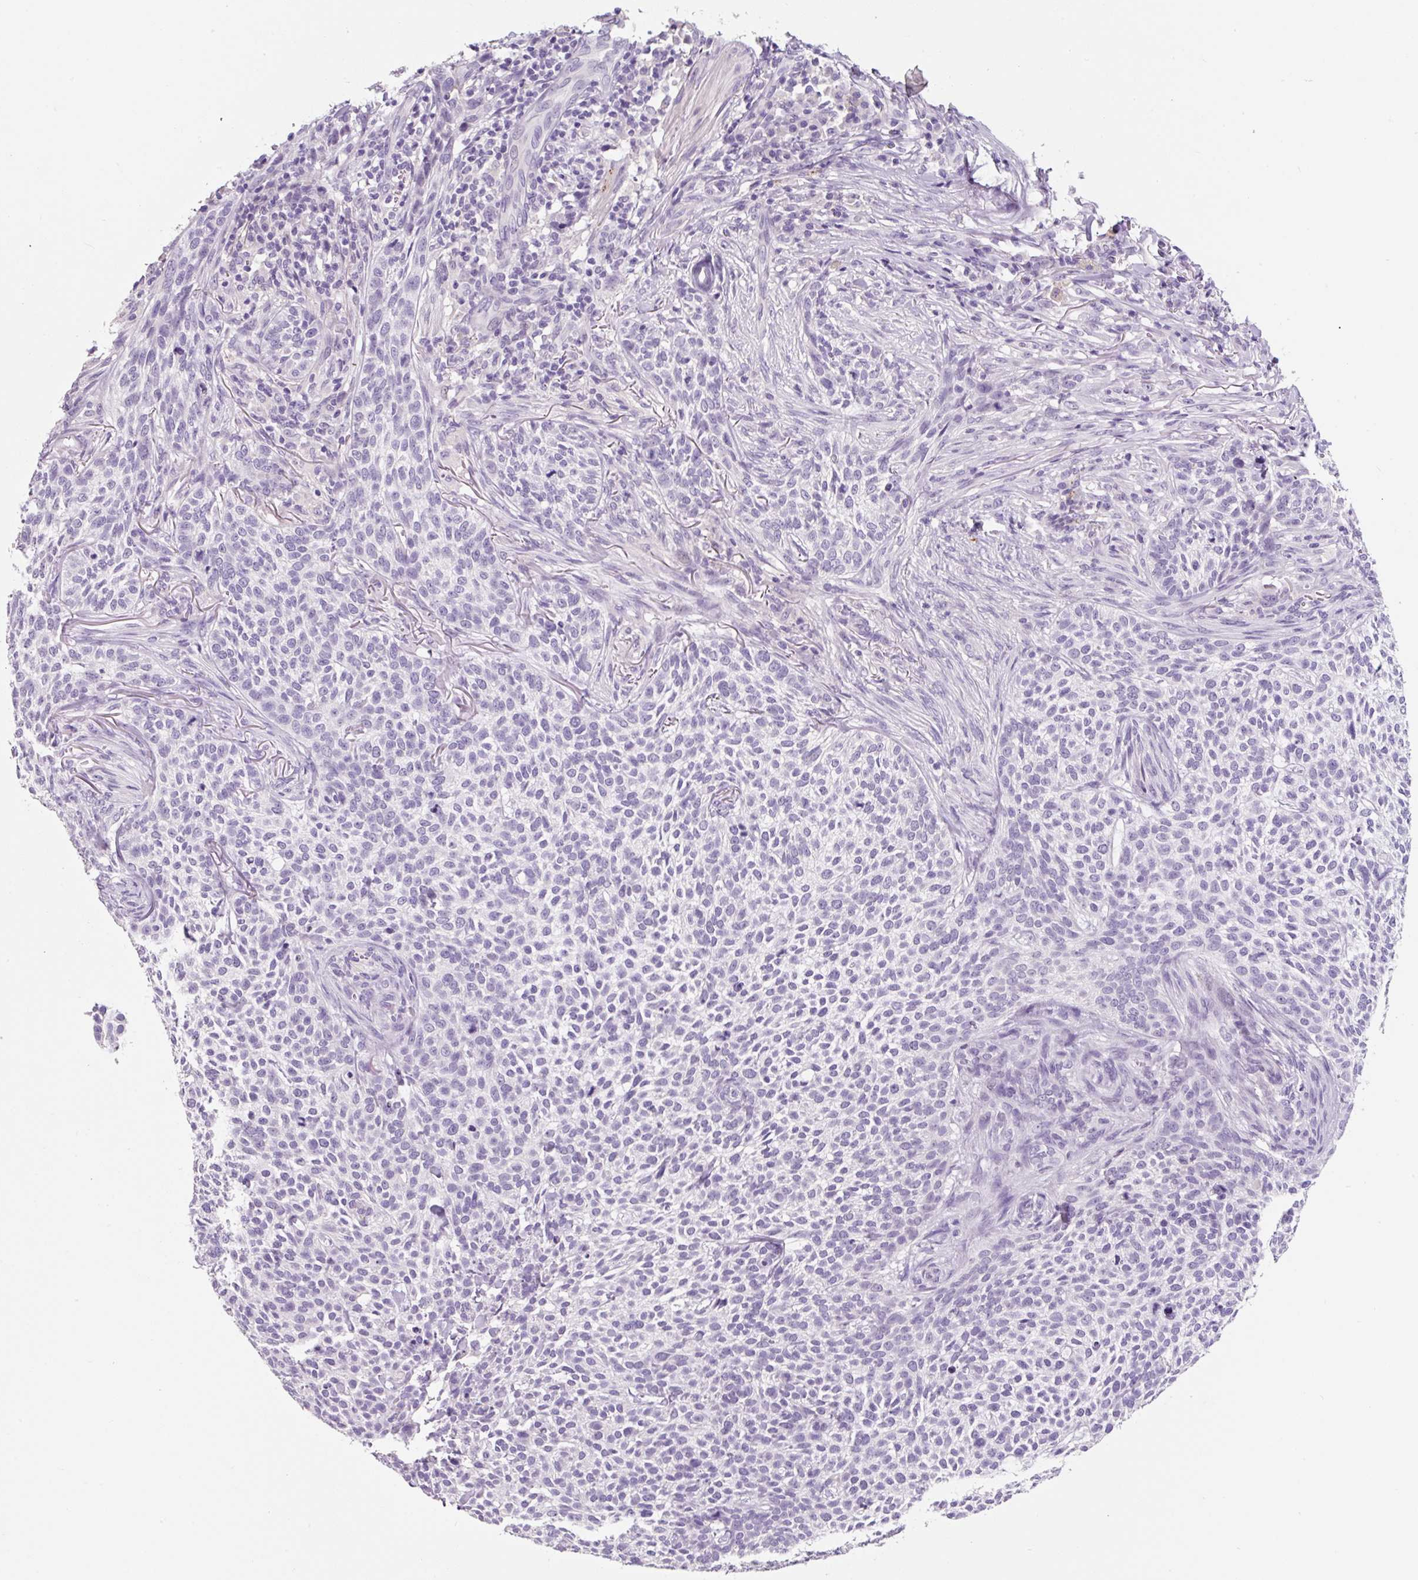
{"staining": {"intensity": "negative", "quantity": "none", "location": "none"}, "tissue": "skin cancer", "cell_type": "Tumor cells", "image_type": "cancer", "snomed": [{"axis": "morphology", "description": "Basal cell carcinoma"}, {"axis": "topography", "description": "Skin"}], "caption": "The immunohistochemistry image has no significant staining in tumor cells of basal cell carcinoma (skin) tissue. (DAB immunohistochemistry (IHC), high magnification).", "gene": "SYP", "patient": {"sex": "female", "age": 64}}